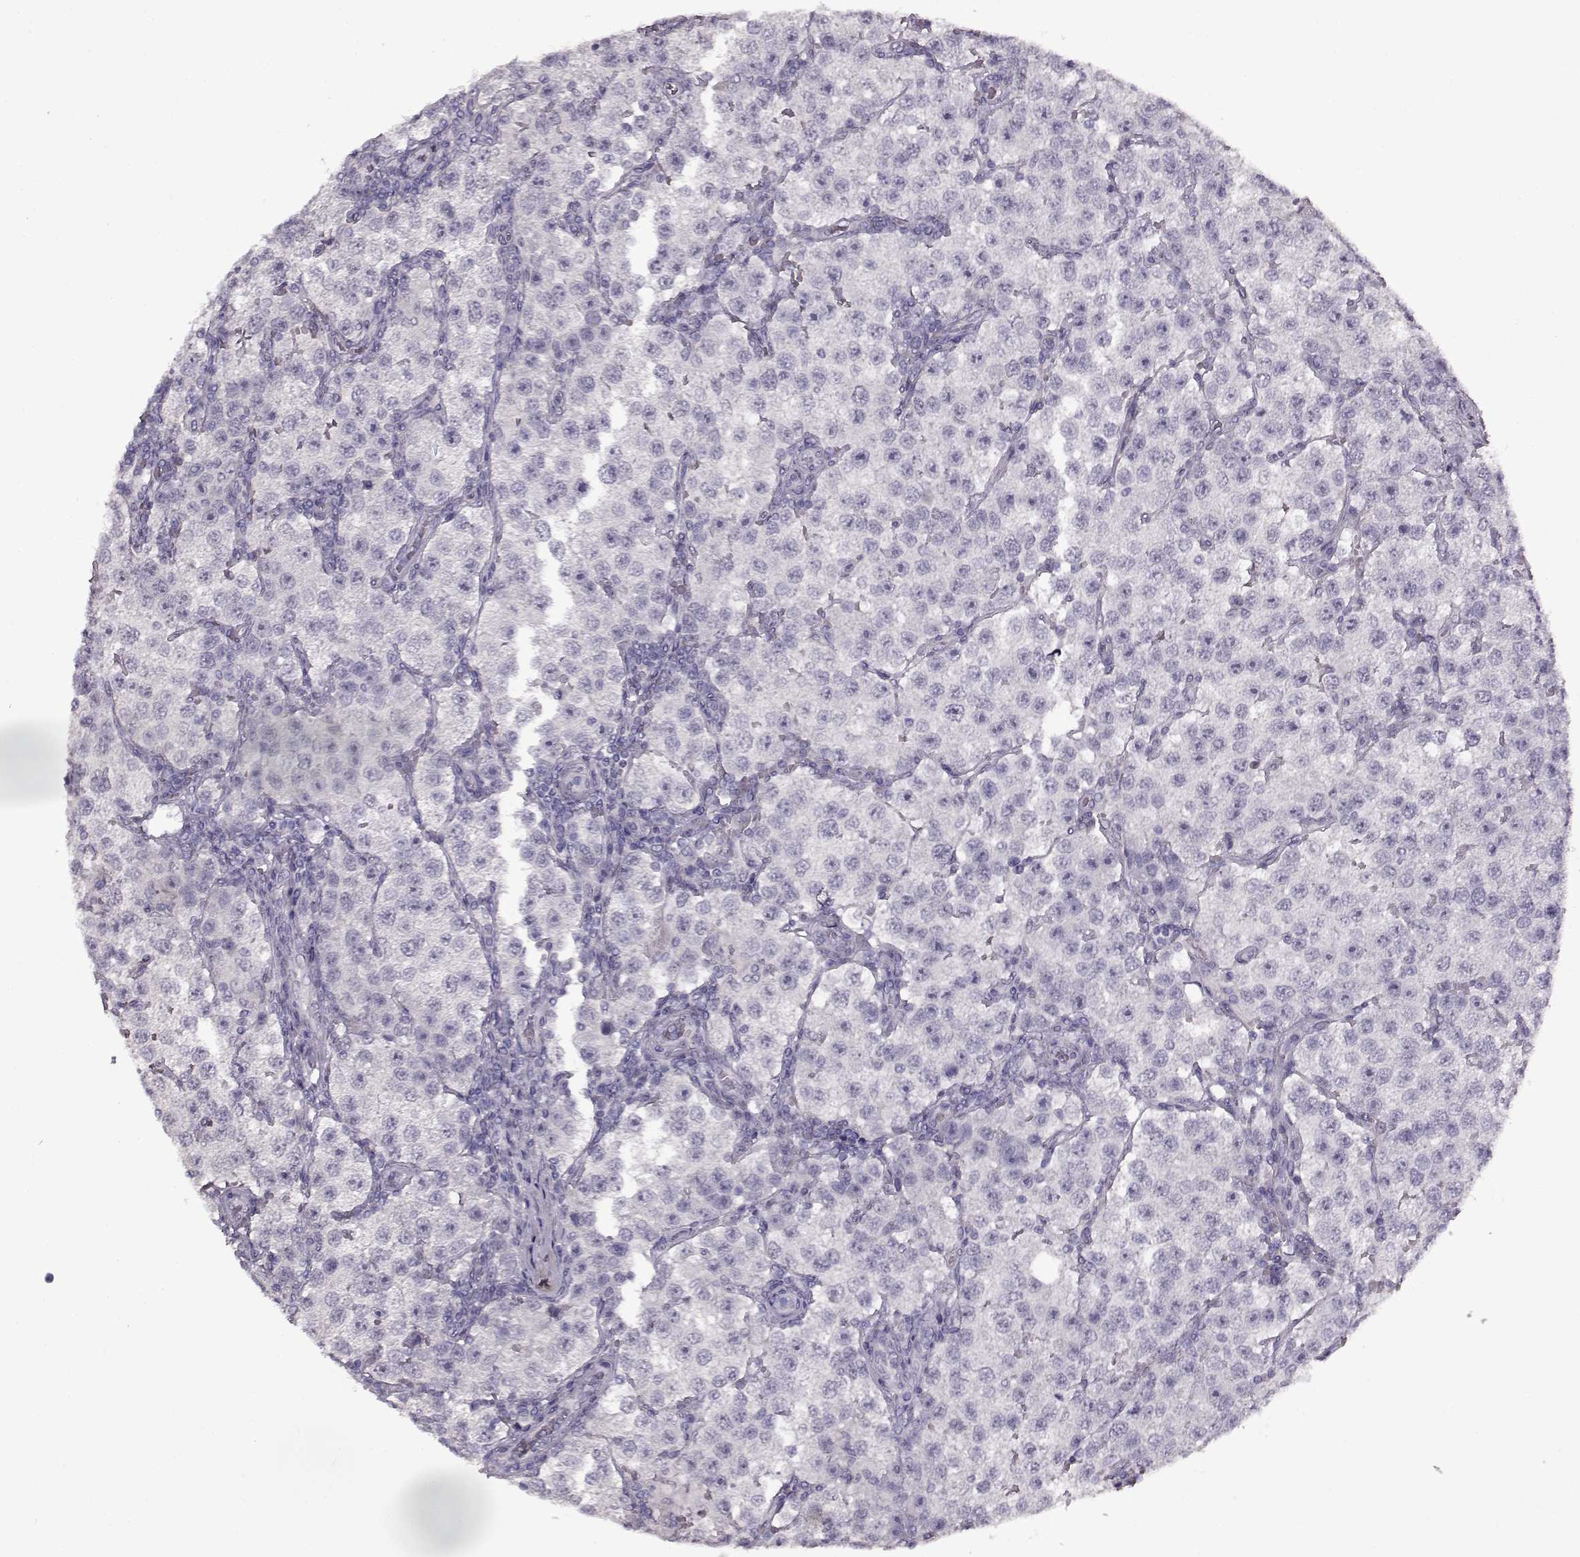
{"staining": {"intensity": "negative", "quantity": "none", "location": "none"}, "tissue": "testis cancer", "cell_type": "Tumor cells", "image_type": "cancer", "snomed": [{"axis": "morphology", "description": "Seminoma, NOS"}, {"axis": "topography", "description": "Testis"}], "caption": "An immunohistochemistry (IHC) histopathology image of testis cancer (seminoma) is shown. There is no staining in tumor cells of testis cancer (seminoma). (Brightfield microscopy of DAB (3,3'-diaminobenzidine) IHC at high magnification).", "gene": "FSHB", "patient": {"sex": "male", "age": 37}}